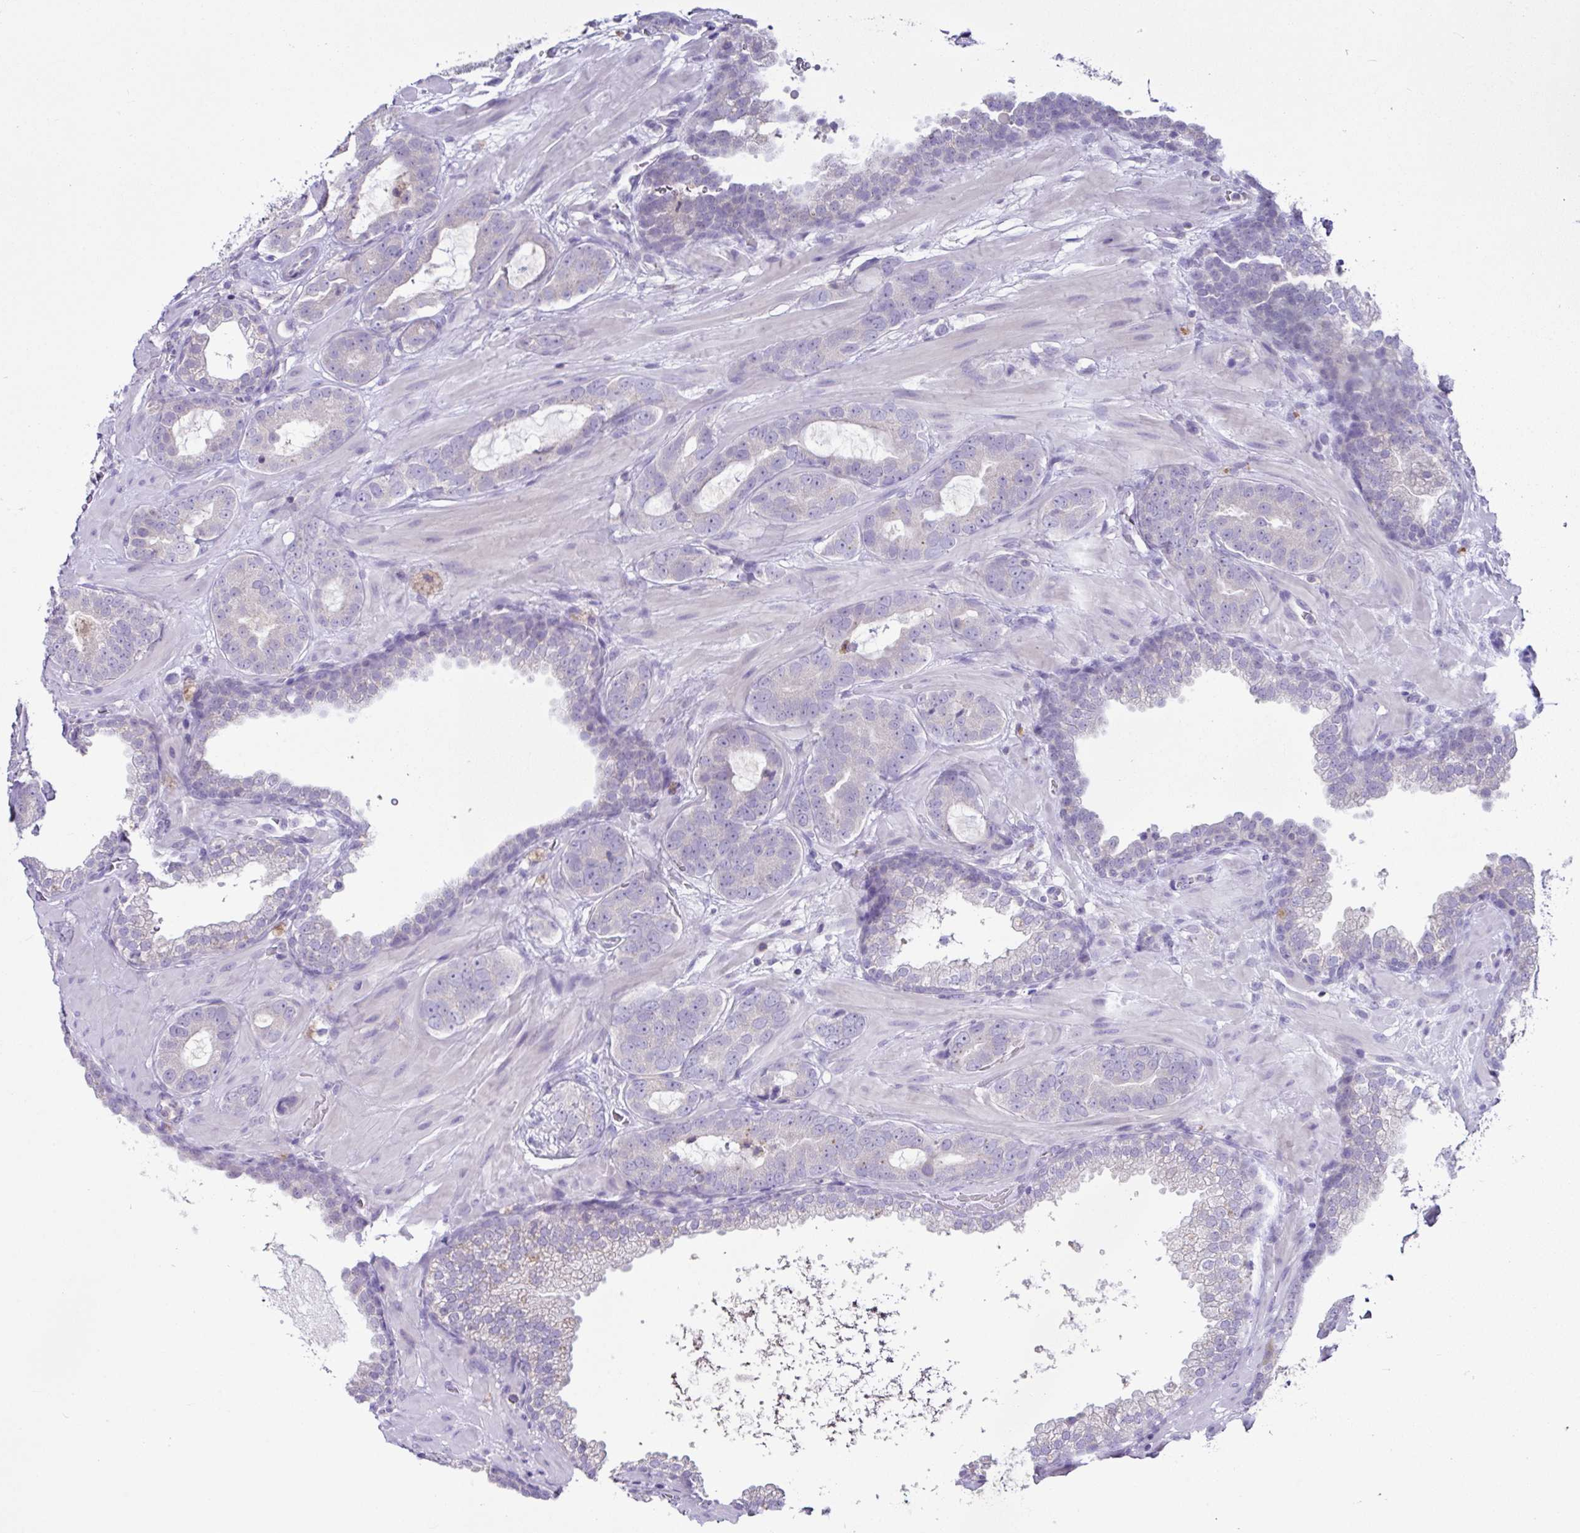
{"staining": {"intensity": "negative", "quantity": "none", "location": "none"}, "tissue": "prostate cancer", "cell_type": "Tumor cells", "image_type": "cancer", "snomed": [{"axis": "morphology", "description": "Adenocarcinoma, Low grade"}, {"axis": "topography", "description": "Prostate"}], "caption": "Immunohistochemical staining of human adenocarcinoma (low-grade) (prostate) demonstrates no significant positivity in tumor cells.", "gene": "D2HGDH", "patient": {"sex": "male", "age": 62}}